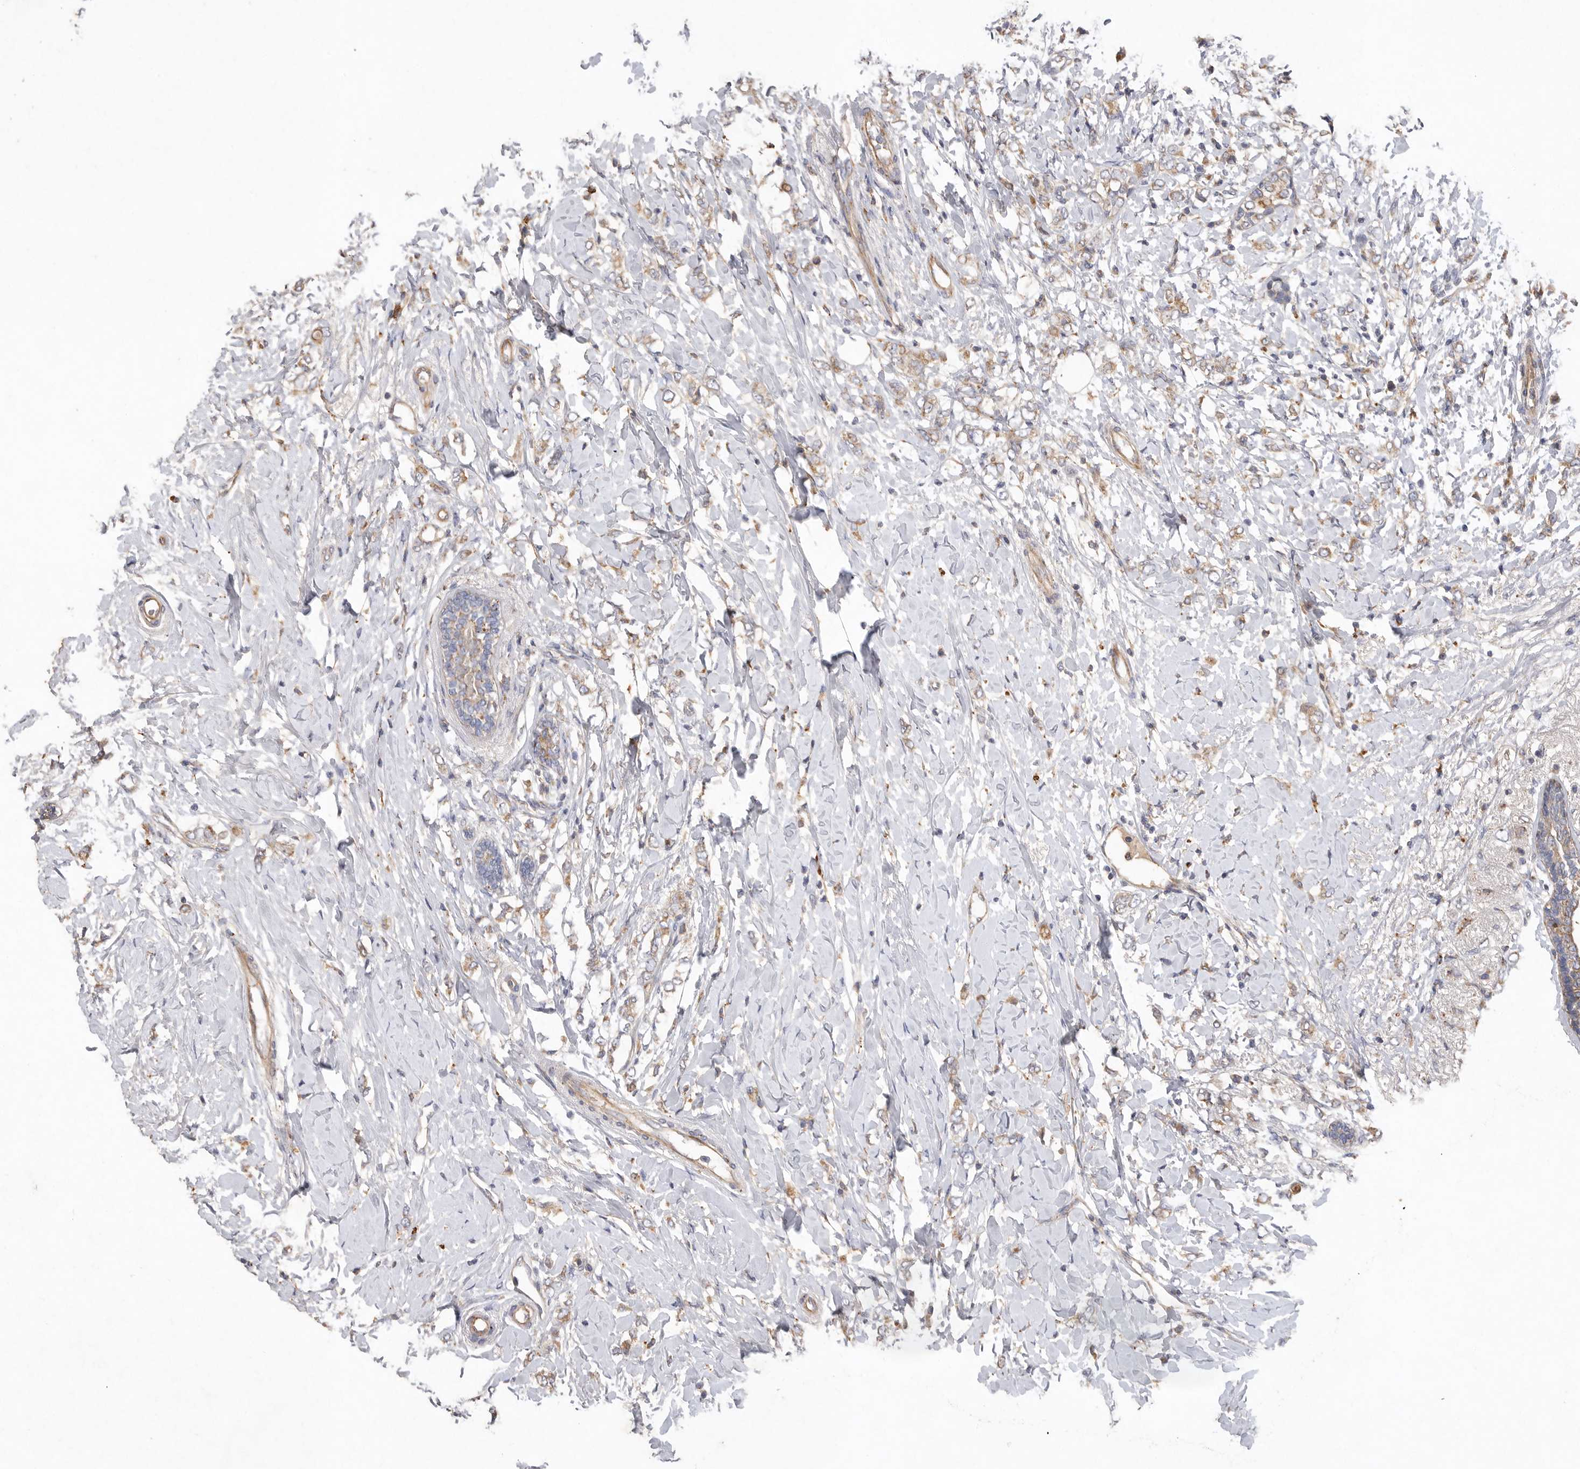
{"staining": {"intensity": "moderate", "quantity": ">75%", "location": "cytoplasmic/membranous"}, "tissue": "breast cancer", "cell_type": "Tumor cells", "image_type": "cancer", "snomed": [{"axis": "morphology", "description": "Normal tissue, NOS"}, {"axis": "morphology", "description": "Lobular carcinoma"}, {"axis": "topography", "description": "Breast"}], "caption": "Protein staining displays moderate cytoplasmic/membranous positivity in approximately >75% of tumor cells in breast cancer. (IHC, brightfield microscopy, high magnification).", "gene": "MRPL41", "patient": {"sex": "female", "age": 47}}